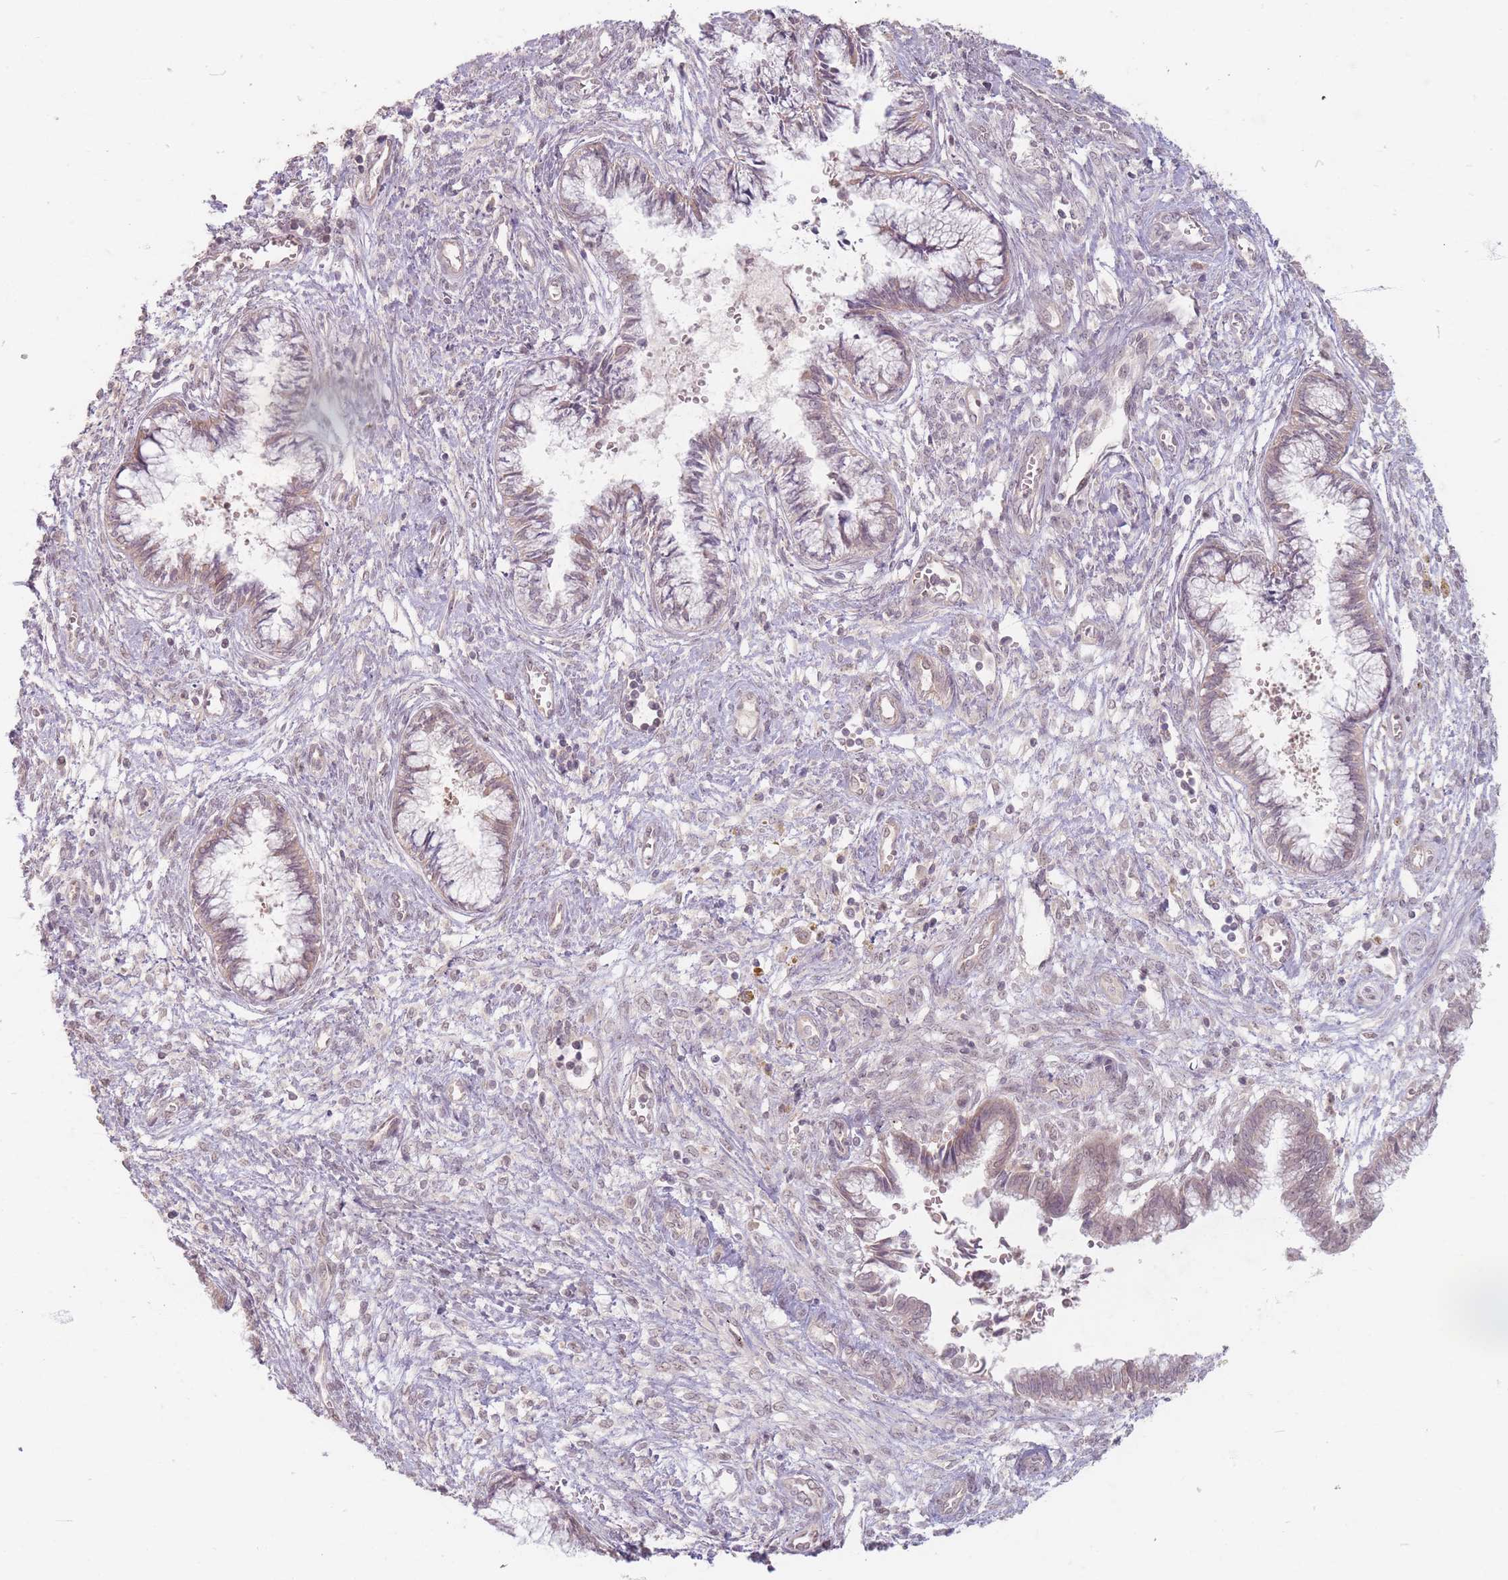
{"staining": {"intensity": "weak", "quantity": ">75%", "location": "cytoplasmic/membranous"}, "tissue": "cervical cancer", "cell_type": "Tumor cells", "image_type": "cancer", "snomed": [{"axis": "morphology", "description": "Adenocarcinoma, NOS"}, {"axis": "topography", "description": "Cervix"}], "caption": "Cervical adenocarcinoma tissue reveals weak cytoplasmic/membranous positivity in about >75% of tumor cells, visualized by immunohistochemistry.", "gene": "GABRA6", "patient": {"sex": "female", "age": 44}}